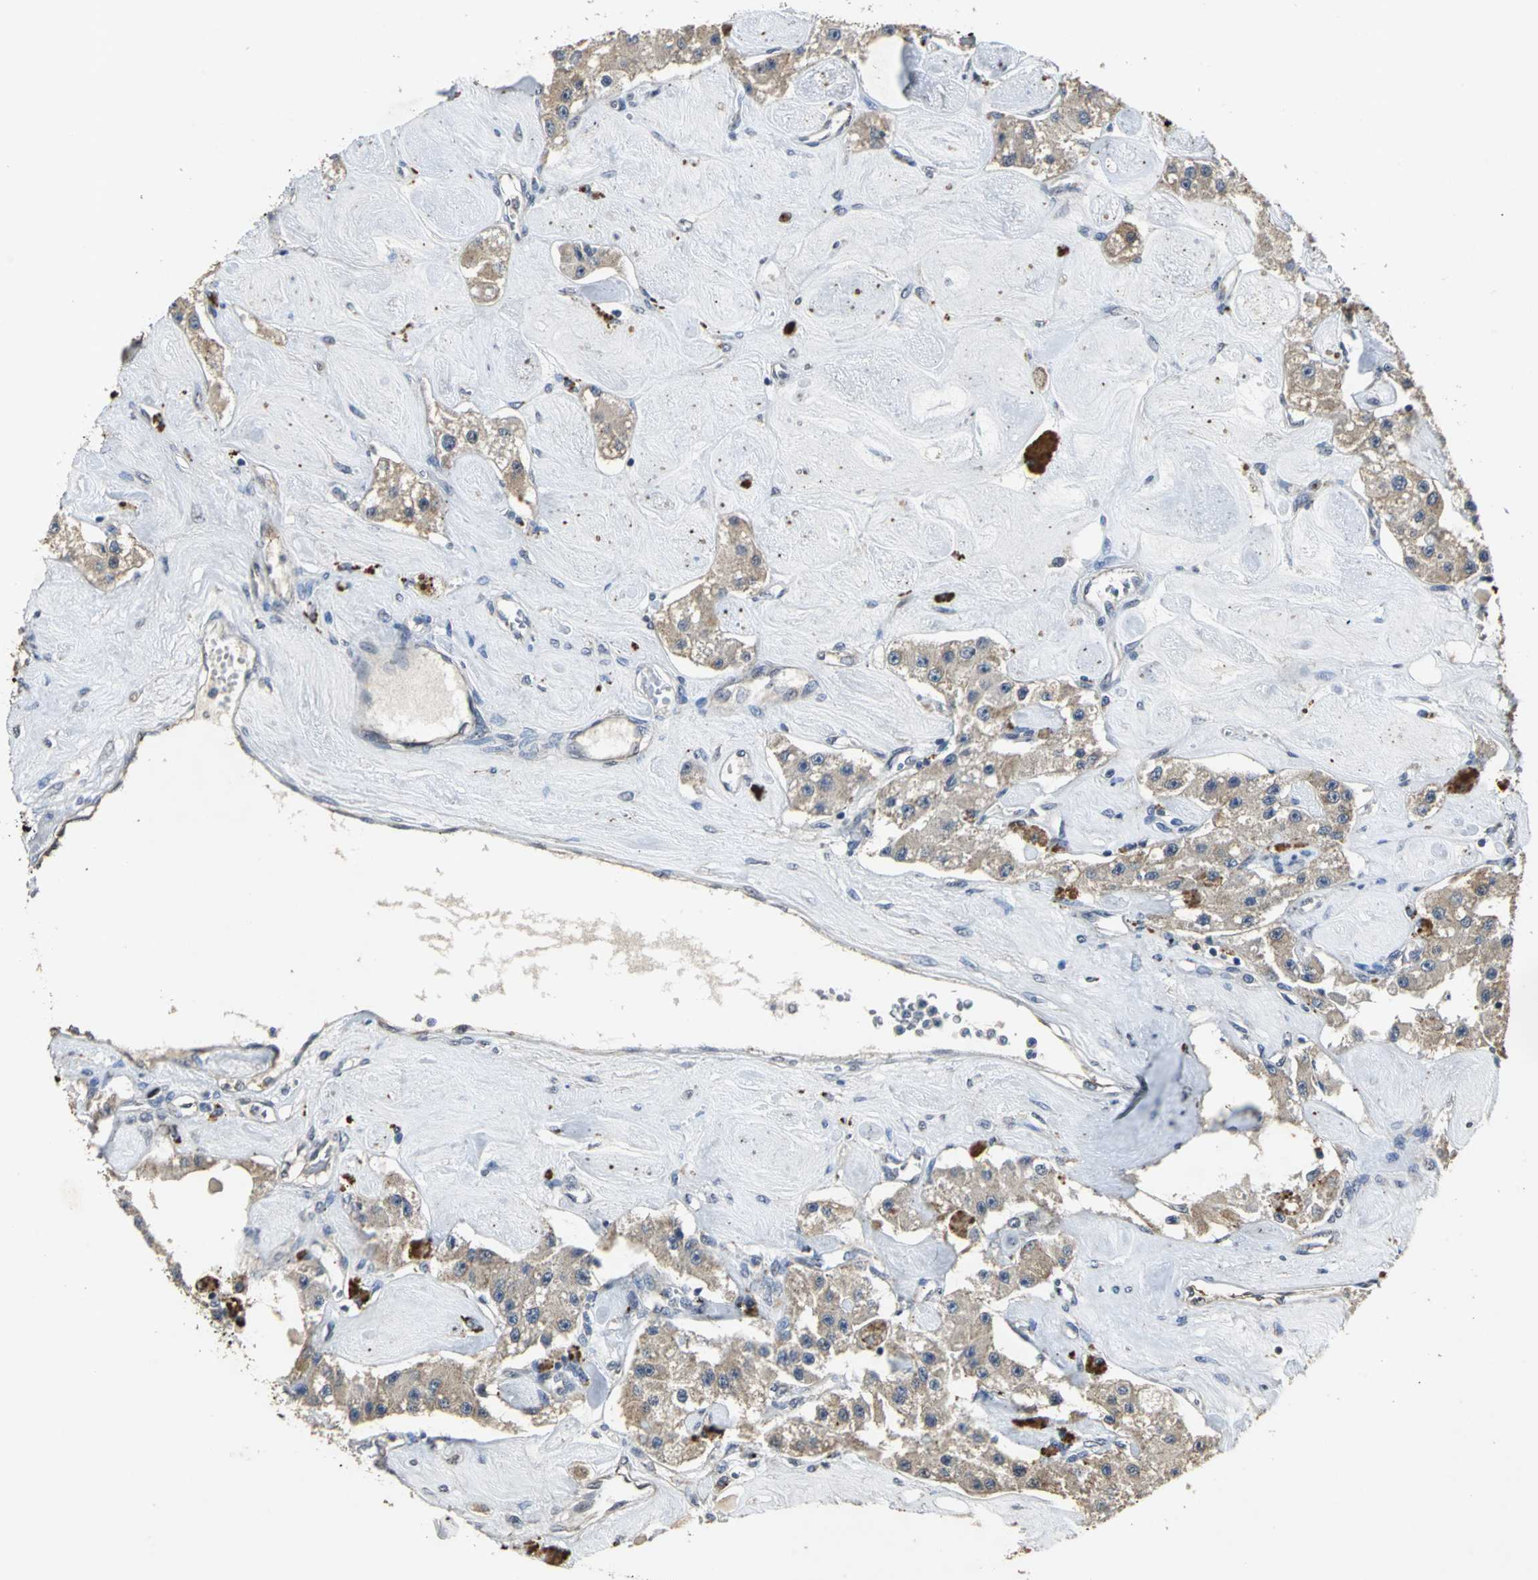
{"staining": {"intensity": "weak", "quantity": ">75%", "location": "cytoplasmic/membranous"}, "tissue": "carcinoid", "cell_type": "Tumor cells", "image_type": "cancer", "snomed": [{"axis": "morphology", "description": "Carcinoid, malignant, NOS"}, {"axis": "topography", "description": "Pancreas"}], "caption": "Immunohistochemistry staining of malignant carcinoid, which exhibits low levels of weak cytoplasmic/membranous positivity in about >75% of tumor cells indicating weak cytoplasmic/membranous protein expression. The staining was performed using DAB (3,3'-diaminobenzidine) (brown) for protein detection and nuclei were counterstained in hematoxylin (blue).", "gene": "OCLN", "patient": {"sex": "male", "age": 41}}